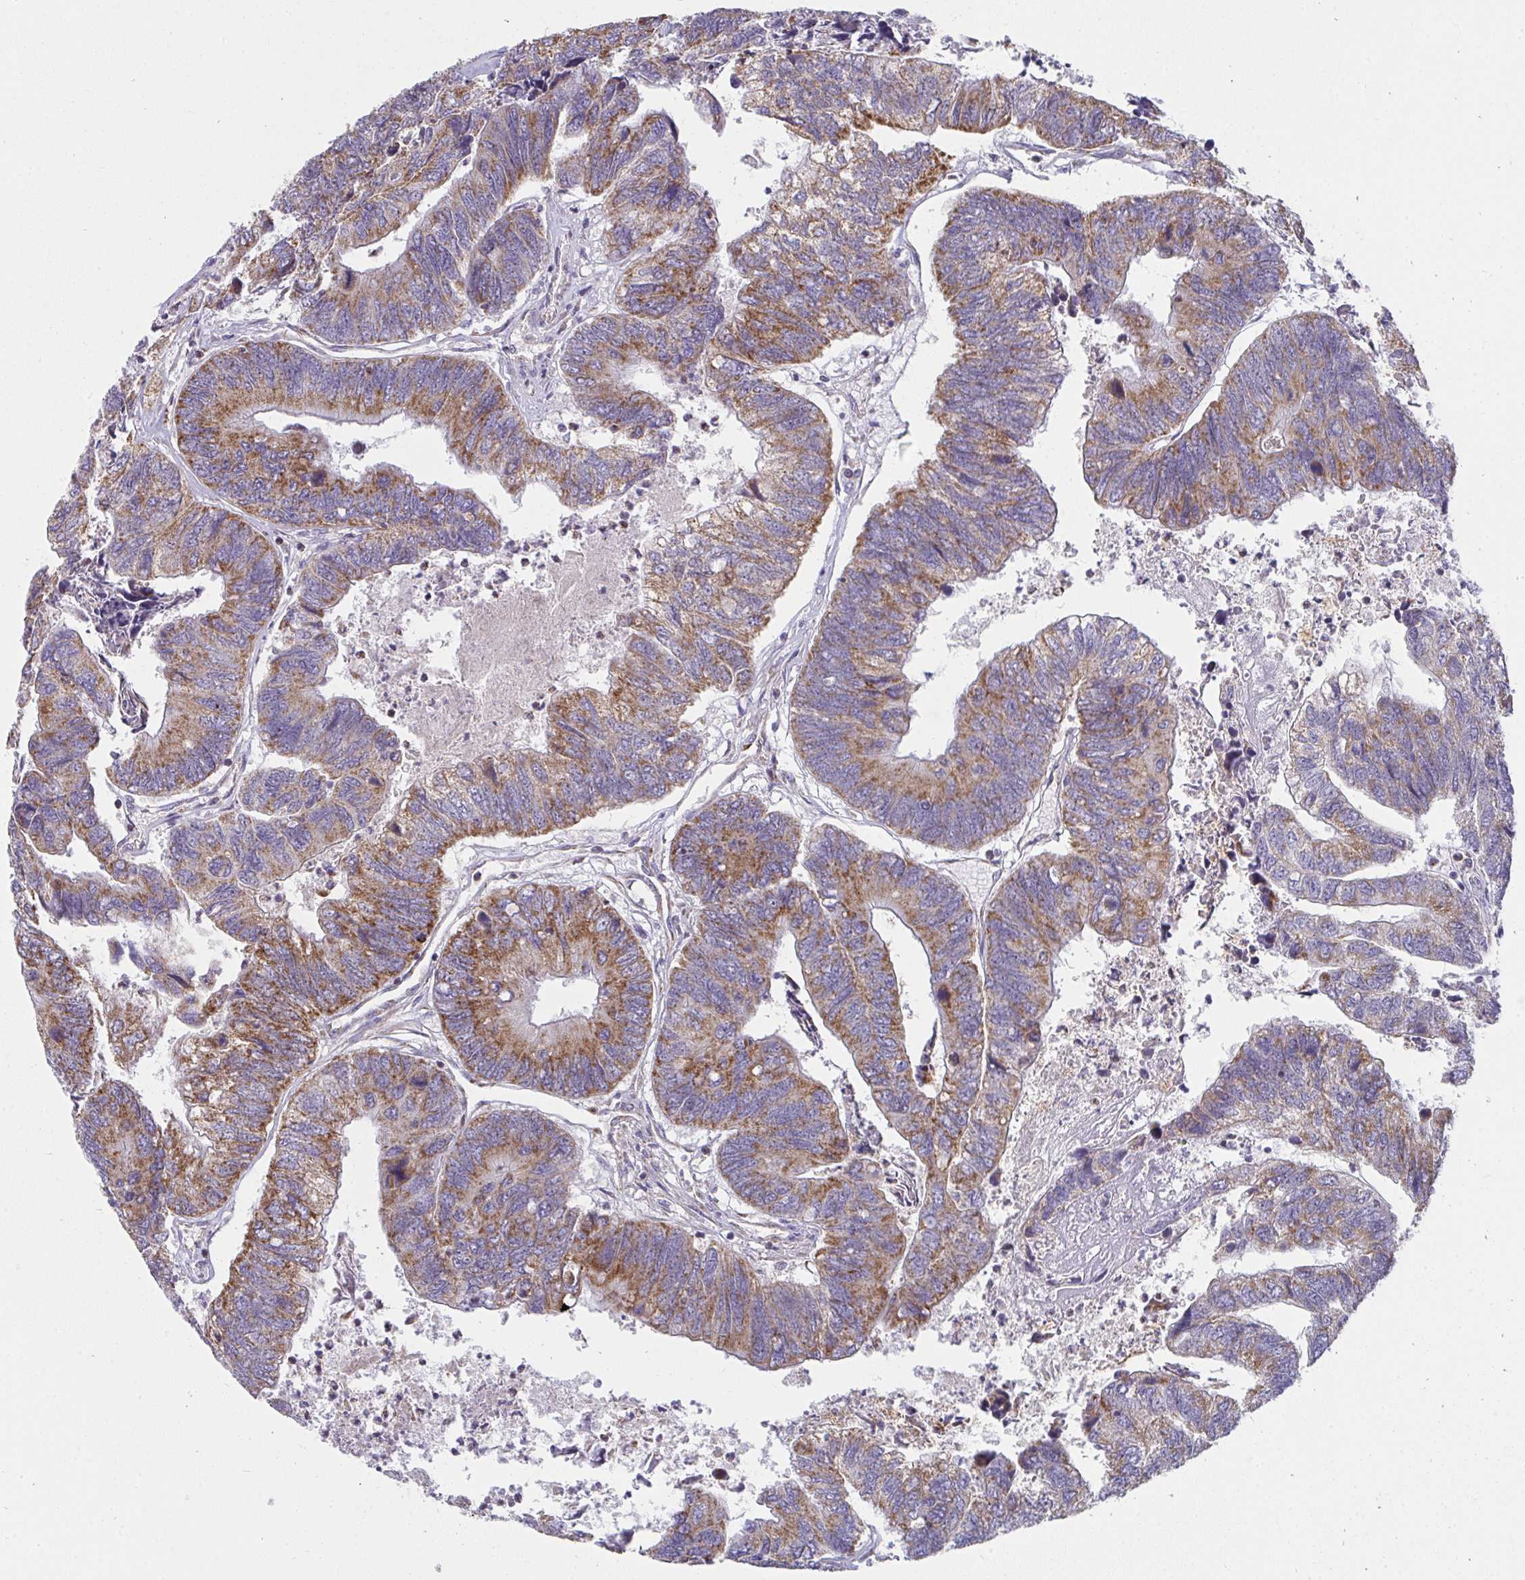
{"staining": {"intensity": "moderate", "quantity": ">75%", "location": "cytoplasmic/membranous"}, "tissue": "colorectal cancer", "cell_type": "Tumor cells", "image_type": "cancer", "snomed": [{"axis": "morphology", "description": "Adenocarcinoma, NOS"}, {"axis": "topography", "description": "Colon"}], "caption": "An image showing moderate cytoplasmic/membranous positivity in approximately >75% of tumor cells in adenocarcinoma (colorectal), as visualized by brown immunohistochemical staining.", "gene": "FAHD1", "patient": {"sex": "female", "age": 67}}